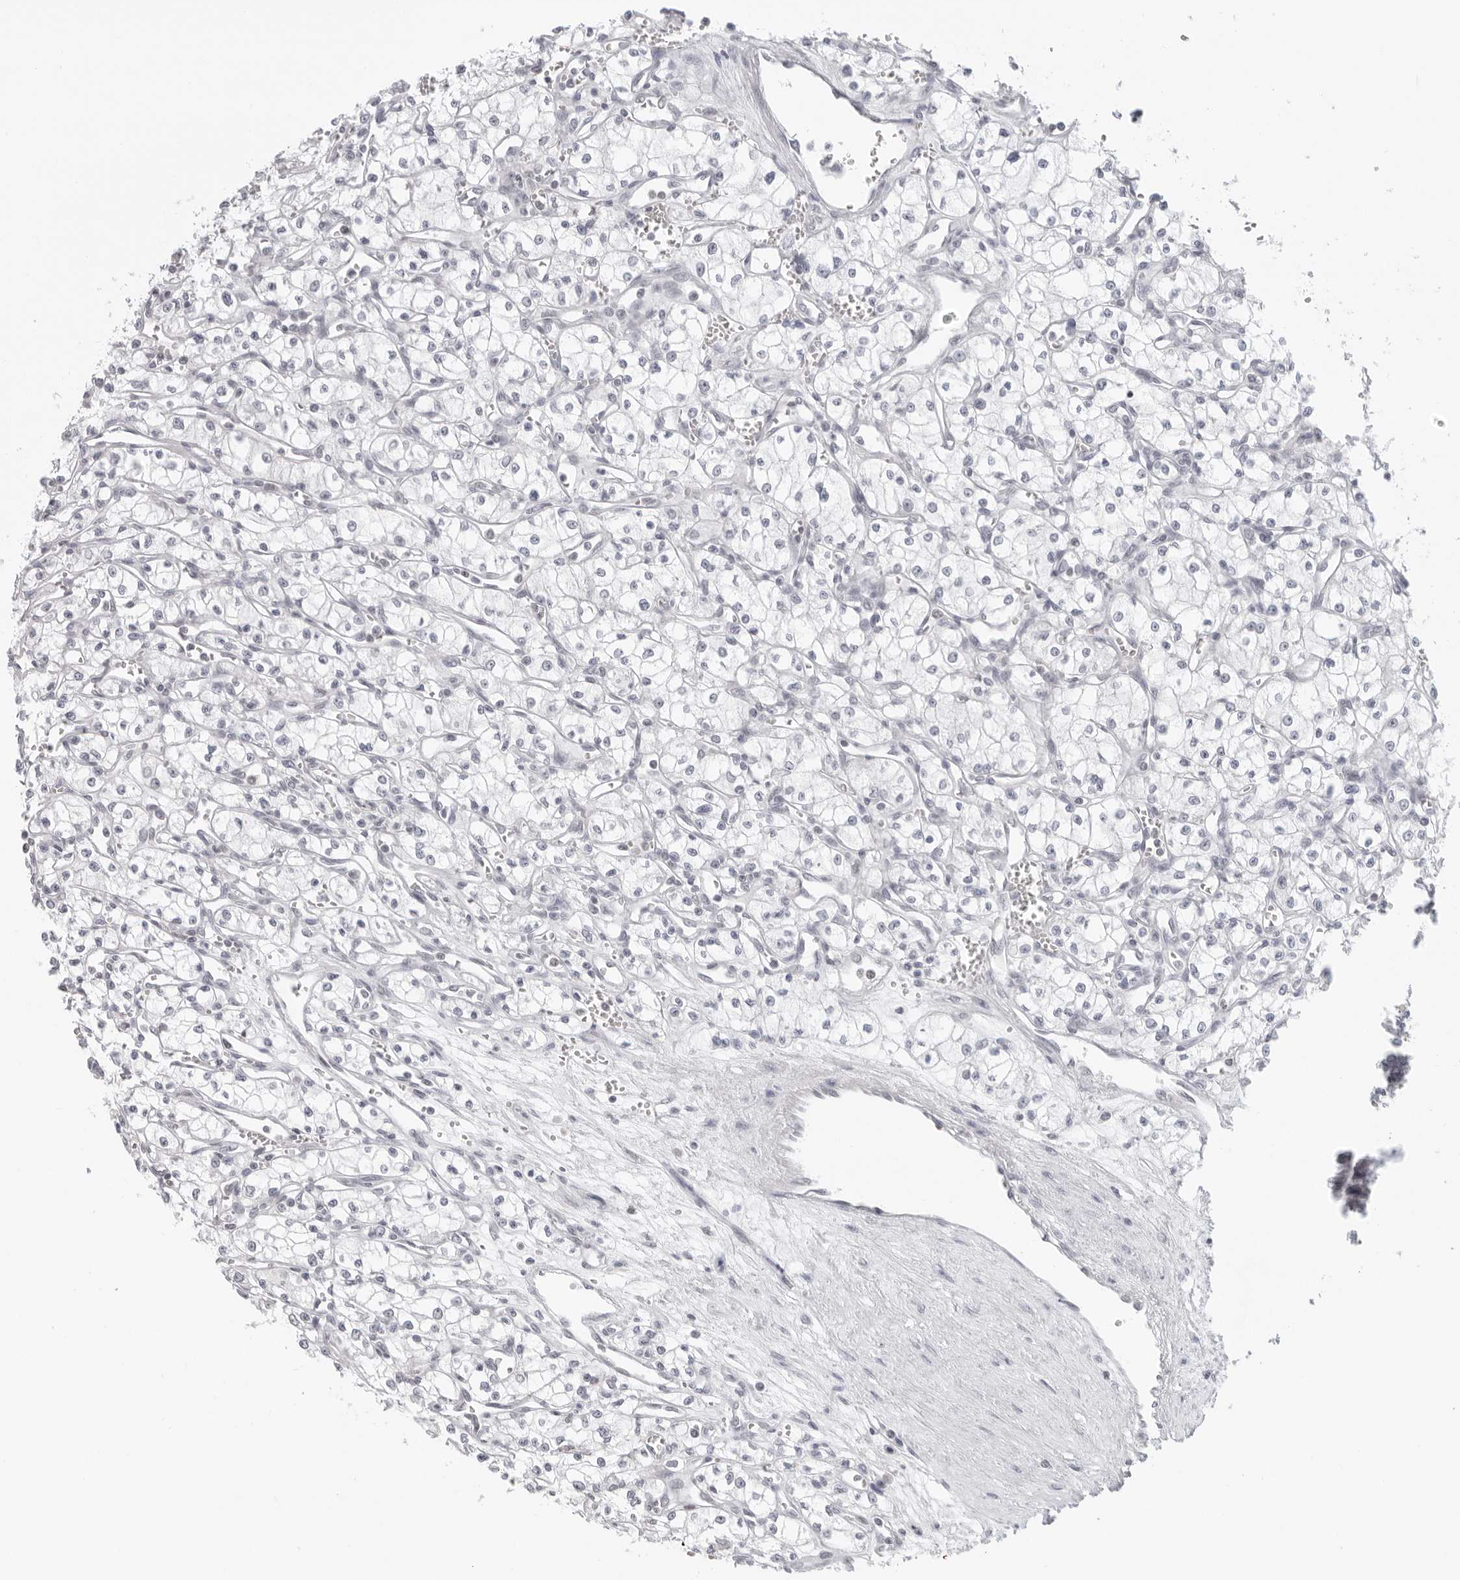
{"staining": {"intensity": "negative", "quantity": "none", "location": "none"}, "tissue": "renal cancer", "cell_type": "Tumor cells", "image_type": "cancer", "snomed": [{"axis": "morphology", "description": "Adenocarcinoma, NOS"}, {"axis": "topography", "description": "Kidney"}], "caption": "Photomicrograph shows no significant protein expression in tumor cells of renal cancer (adenocarcinoma). (DAB immunohistochemistry with hematoxylin counter stain).", "gene": "FLG2", "patient": {"sex": "male", "age": 59}}